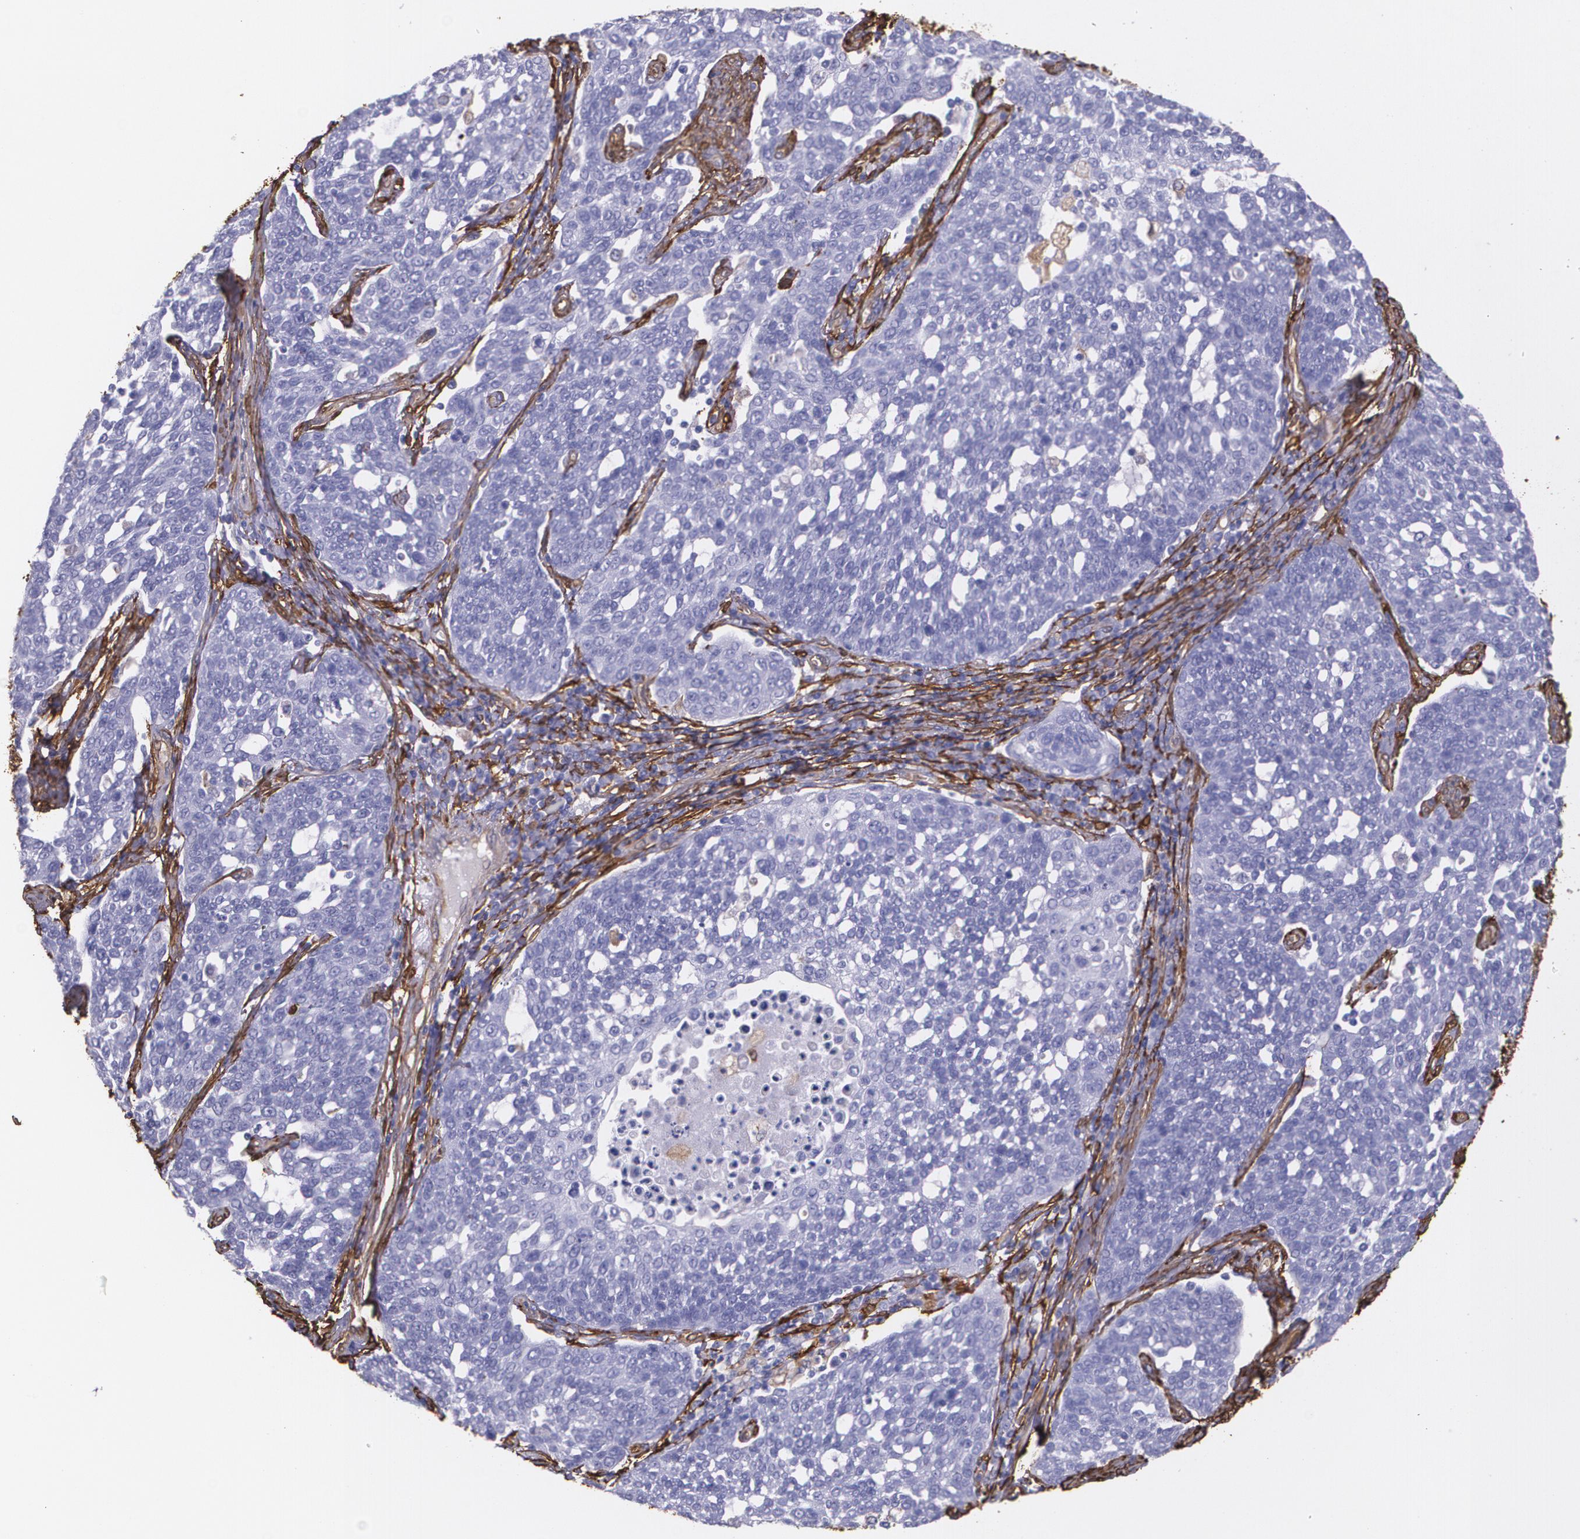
{"staining": {"intensity": "negative", "quantity": "none", "location": "none"}, "tissue": "cervical cancer", "cell_type": "Tumor cells", "image_type": "cancer", "snomed": [{"axis": "morphology", "description": "Squamous cell carcinoma, NOS"}, {"axis": "topography", "description": "Cervix"}], "caption": "An image of cervical cancer (squamous cell carcinoma) stained for a protein displays no brown staining in tumor cells.", "gene": "MMP2", "patient": {"sex": "female", "age": 34}}